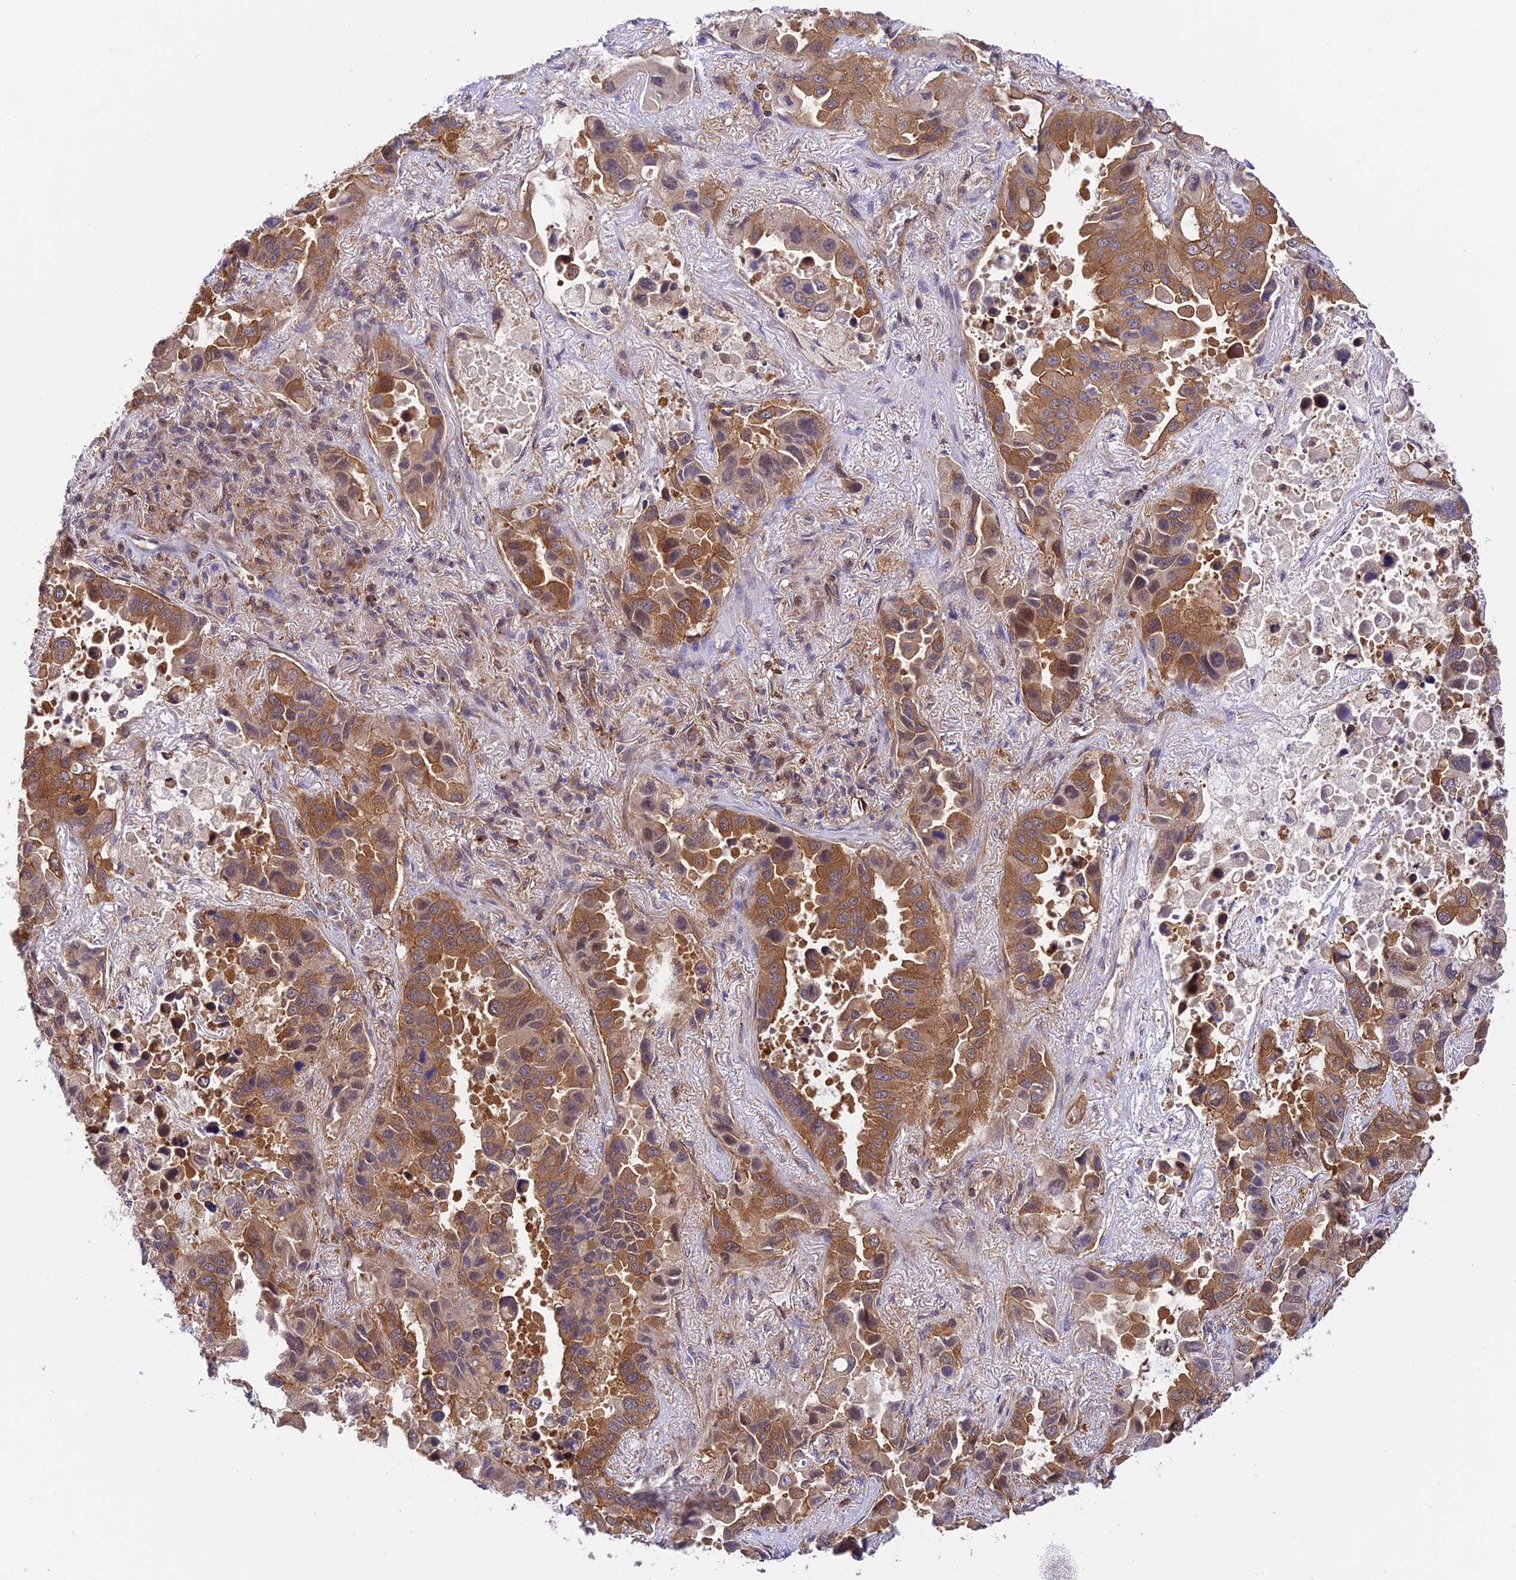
{"staining": {"intensity": "moderate", "quantity": ">75%", "location": "cytoplasmic/membranous"}, "tissue": "lung cancer", "cell_type": "Tumor cells", "image_type": "cancer", "snomed": [{"axis": "morphology", "description": "Adenocarcinoma, NOS"}, {"axis": "topography", "description": "Lung"}], "caption": "Brown immunohistochemical staining in human adenocarcinoma (lung) shows moderate cytoplasmic/membranous positivity in about >75% of tumor cells.", "gene": "EVI5L", "patient": {"sex": "male", "age": 64}}